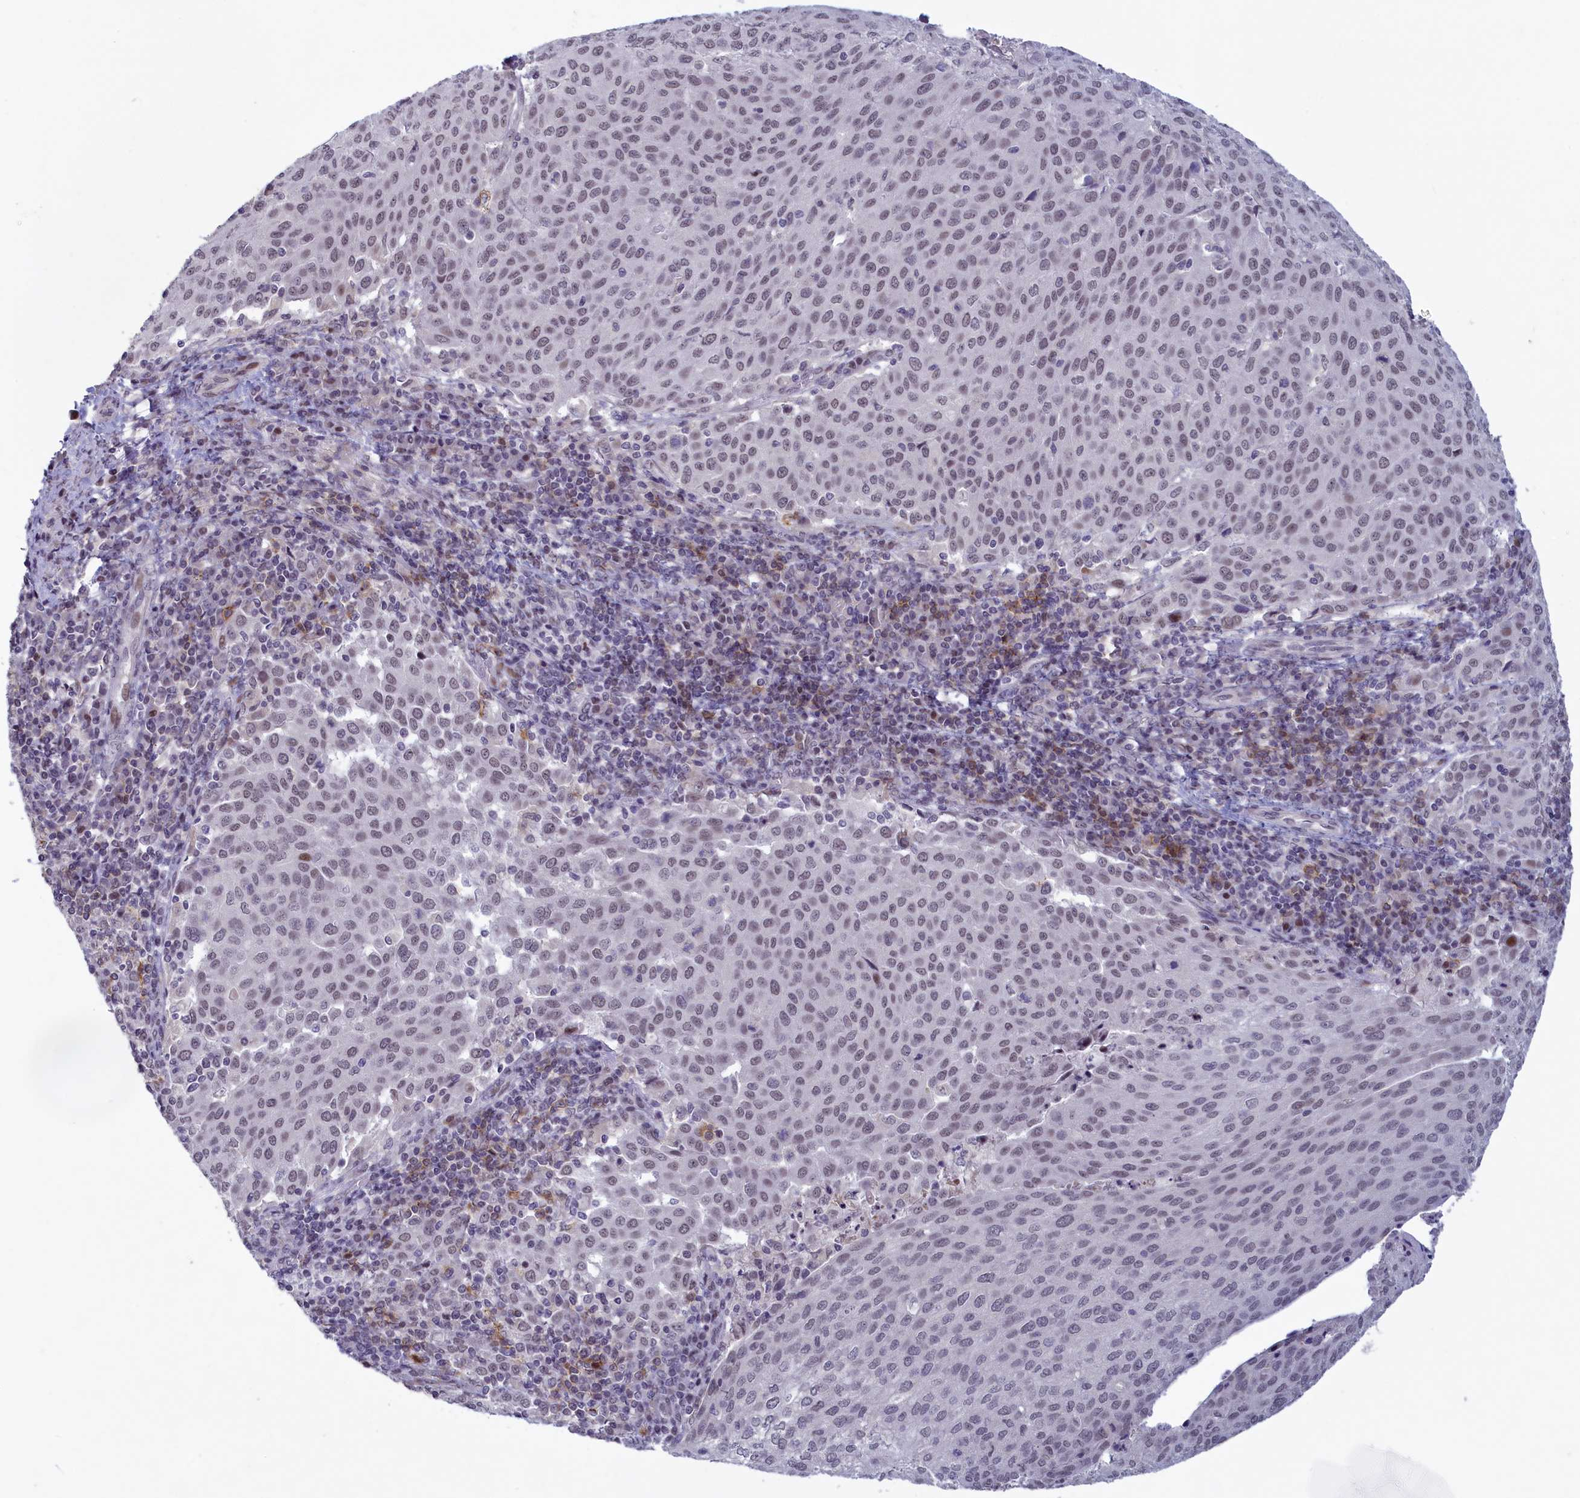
{"staining": {"intensity": "moderate", "quantity": "<25%", "location": "nuclear"}, "tissue": "cervical cancer", "cell_type": "Tumor cells", "image_type": "cancer", "snomed": [{"axis": "morphology", "description": "Squamous cell carcinoma, NOS"}, {"axis": "topography", "description": "Cervix"}], "caption": "Moderate nuclear protein staining is appreciated in about <25% of tumor cells in cervical cancer (squamous cell carcinoma).", "gene": "ATF7IP2", "patient": {"sex": "female", "age": 46}}